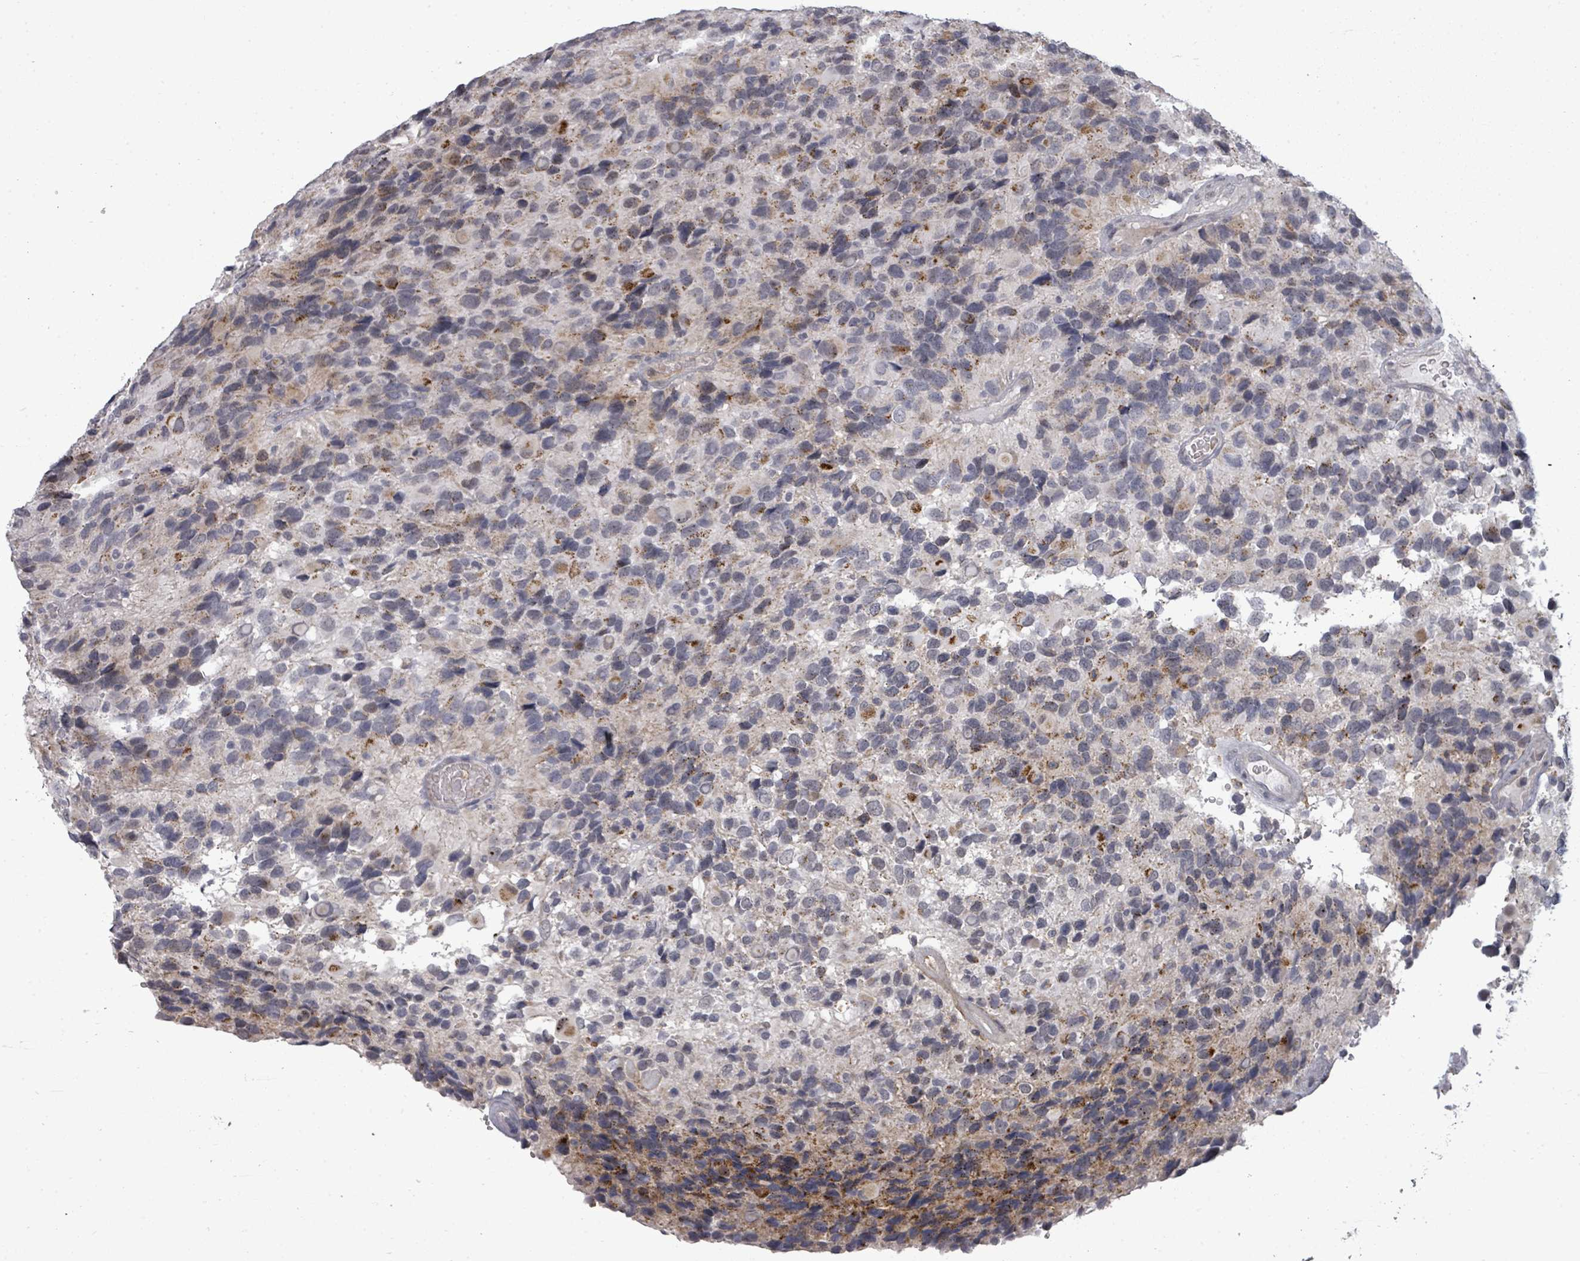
{"staining": {"intensity": "moderate", "quantity": "<25%", "location": "cytoplasmic/membranous"}, "tissue": "glioma", "cell_type": "Tumor cells", "image_type": "cancer", "snomed": [{"axis": "morphology", "description": "Glioma, malignant, High grade"}, {"axis": "topography", "description": "Brain"}], "caption": "The image shows immunohistochemical staining of glioma. There is moderate cytoplasmic/membranous expression is identified in approximately <25% of tumor cells.", "gene": "PTPN20", "patient": {"sex": "male", "age": 77}}